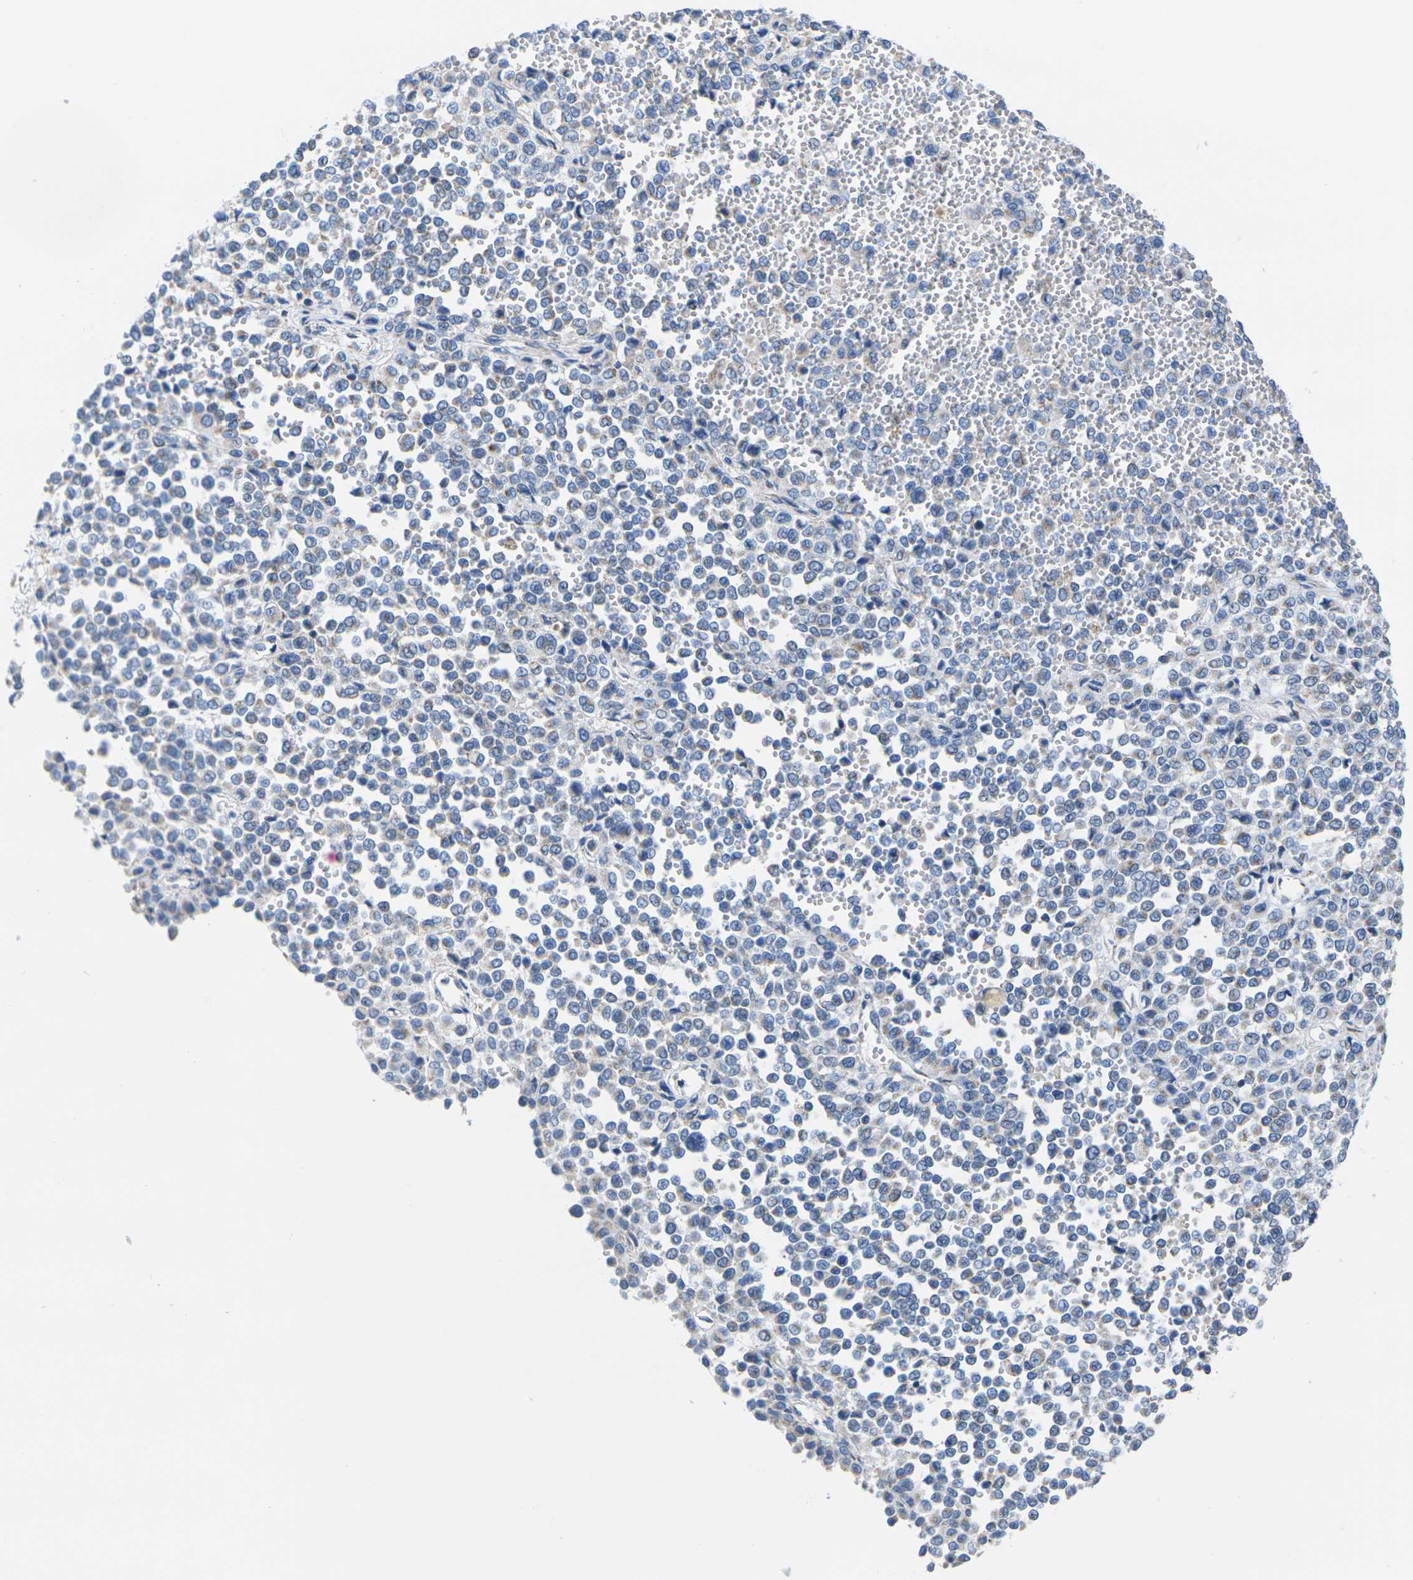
{"staining": {"intensity": "negative", "quantity": "none", "location": "none"}, "tissue": "melanoma", "cell_type": "Tumor cells", "image_type": "cancer", "snomed": [{"axis": "morphology", "description": "Malignant melanoma, Metastatic site"}, {"axis": "topography", "description": "Pancreas"}], "caption": "DAB immunohistochemical staining of human malignant melanoma (metastatic site) reveals no significant staining in tumor cells.", "gene": "TMEM204", "patient": {"sex": "female", "age": 30}}